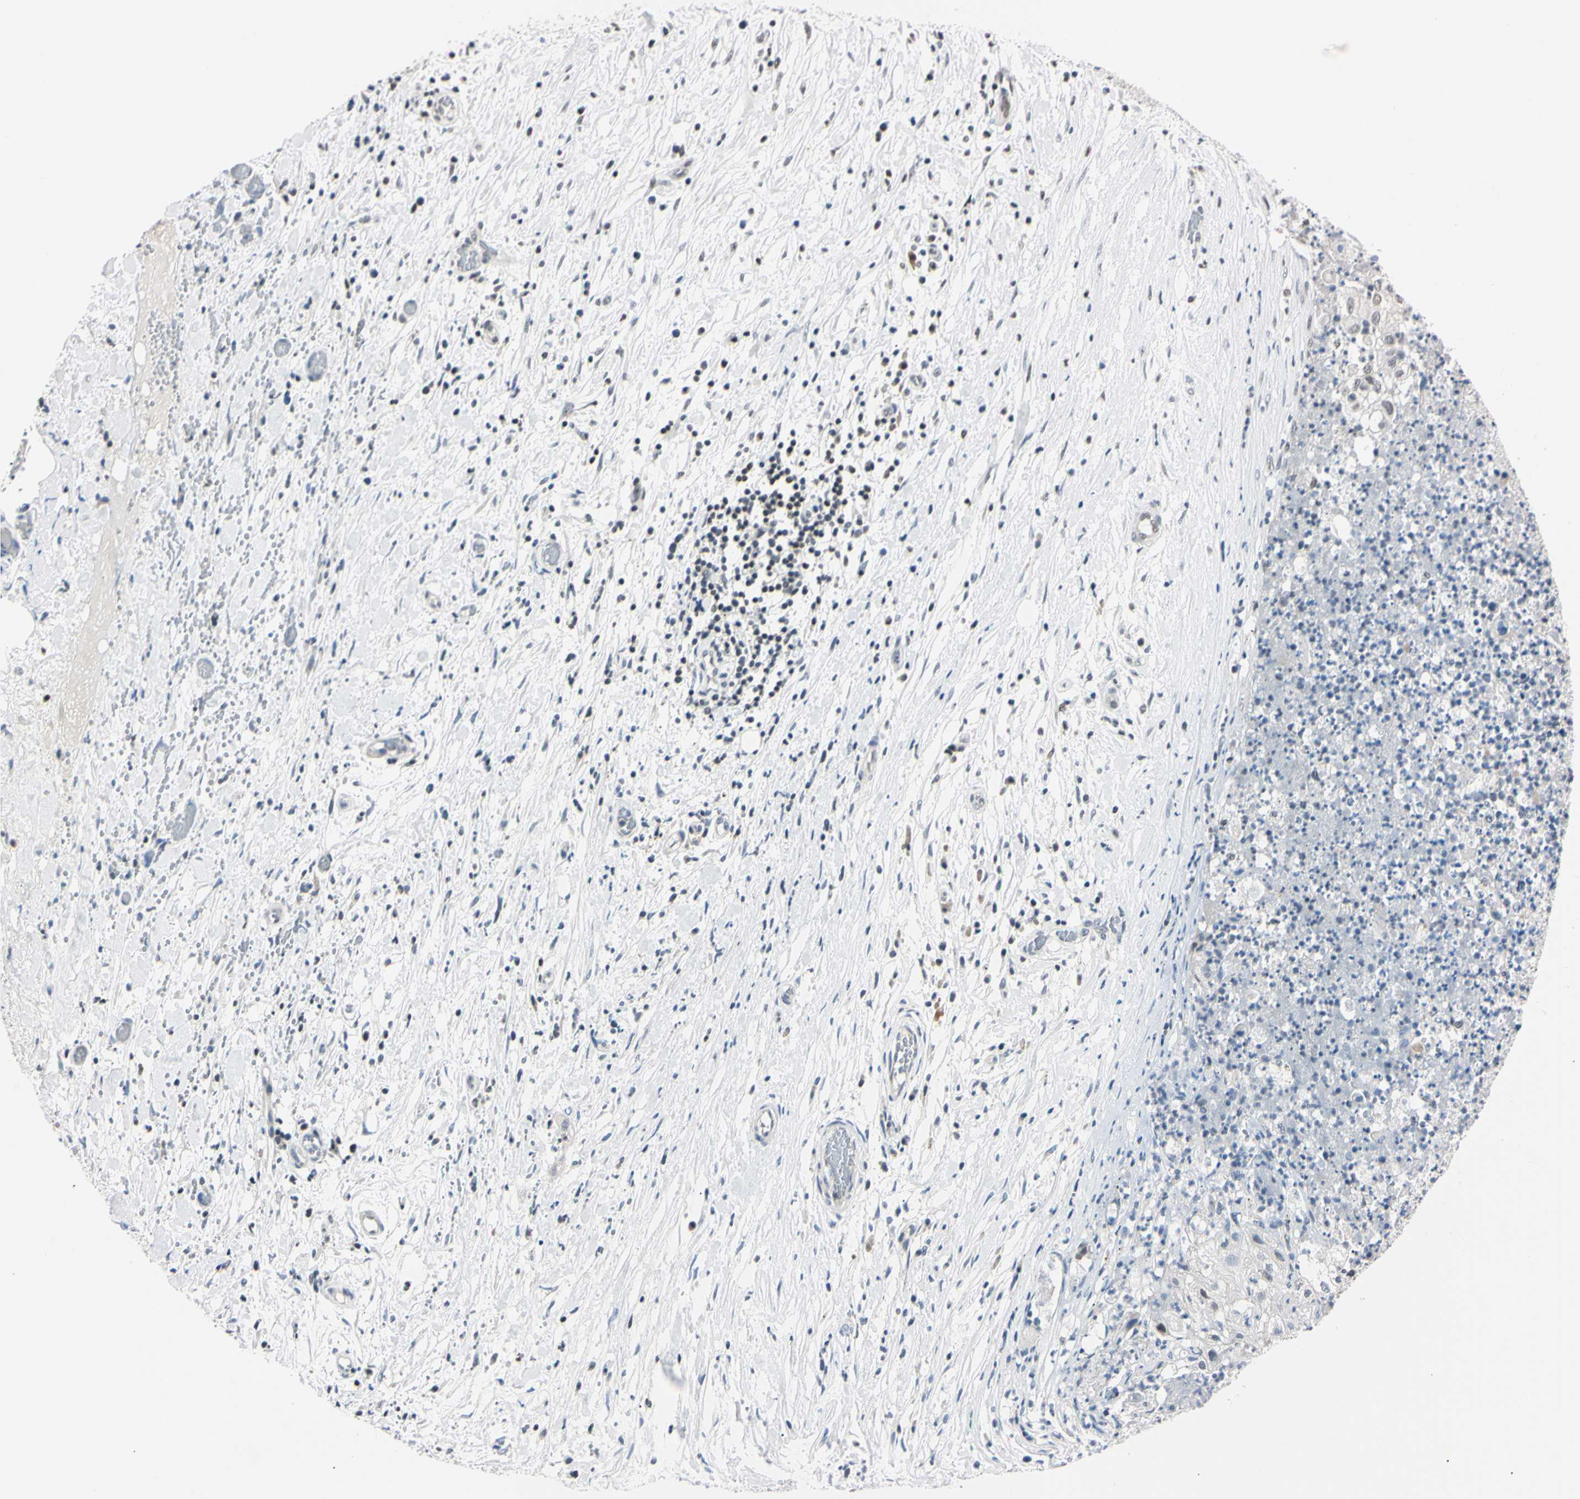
{"staining": {"intensity": "weak", "quantity": "25%-75%", "location": "nuclear"}, "tissue": "lung cancer", "cell_type": "Tumor cells", "image_type": "cancer", "snomed": [{"axis": "morphology", "description": "Inflammation, NOS"}, {"axis": "morphology", "description": "Squamous cell carcinoma, NOS"}, {"axis": "topography", "description": "Lymph node"}, {"axis": "topography", "description": "Soft tissue"}, {"axis": "topography", "description": "Lung"}], "caption": "Immunohistochemistry (IHC) (DAB) staining of human squamous cell carcinoma (lung) demonstrates weak nuclear protein staining in approximately 25%-75% of tumor cells. The protein is shown in brown color, while the nuclei are stained blue.", "gene": "C1orf174", "patient": {"sex": "male", "age": 66}}